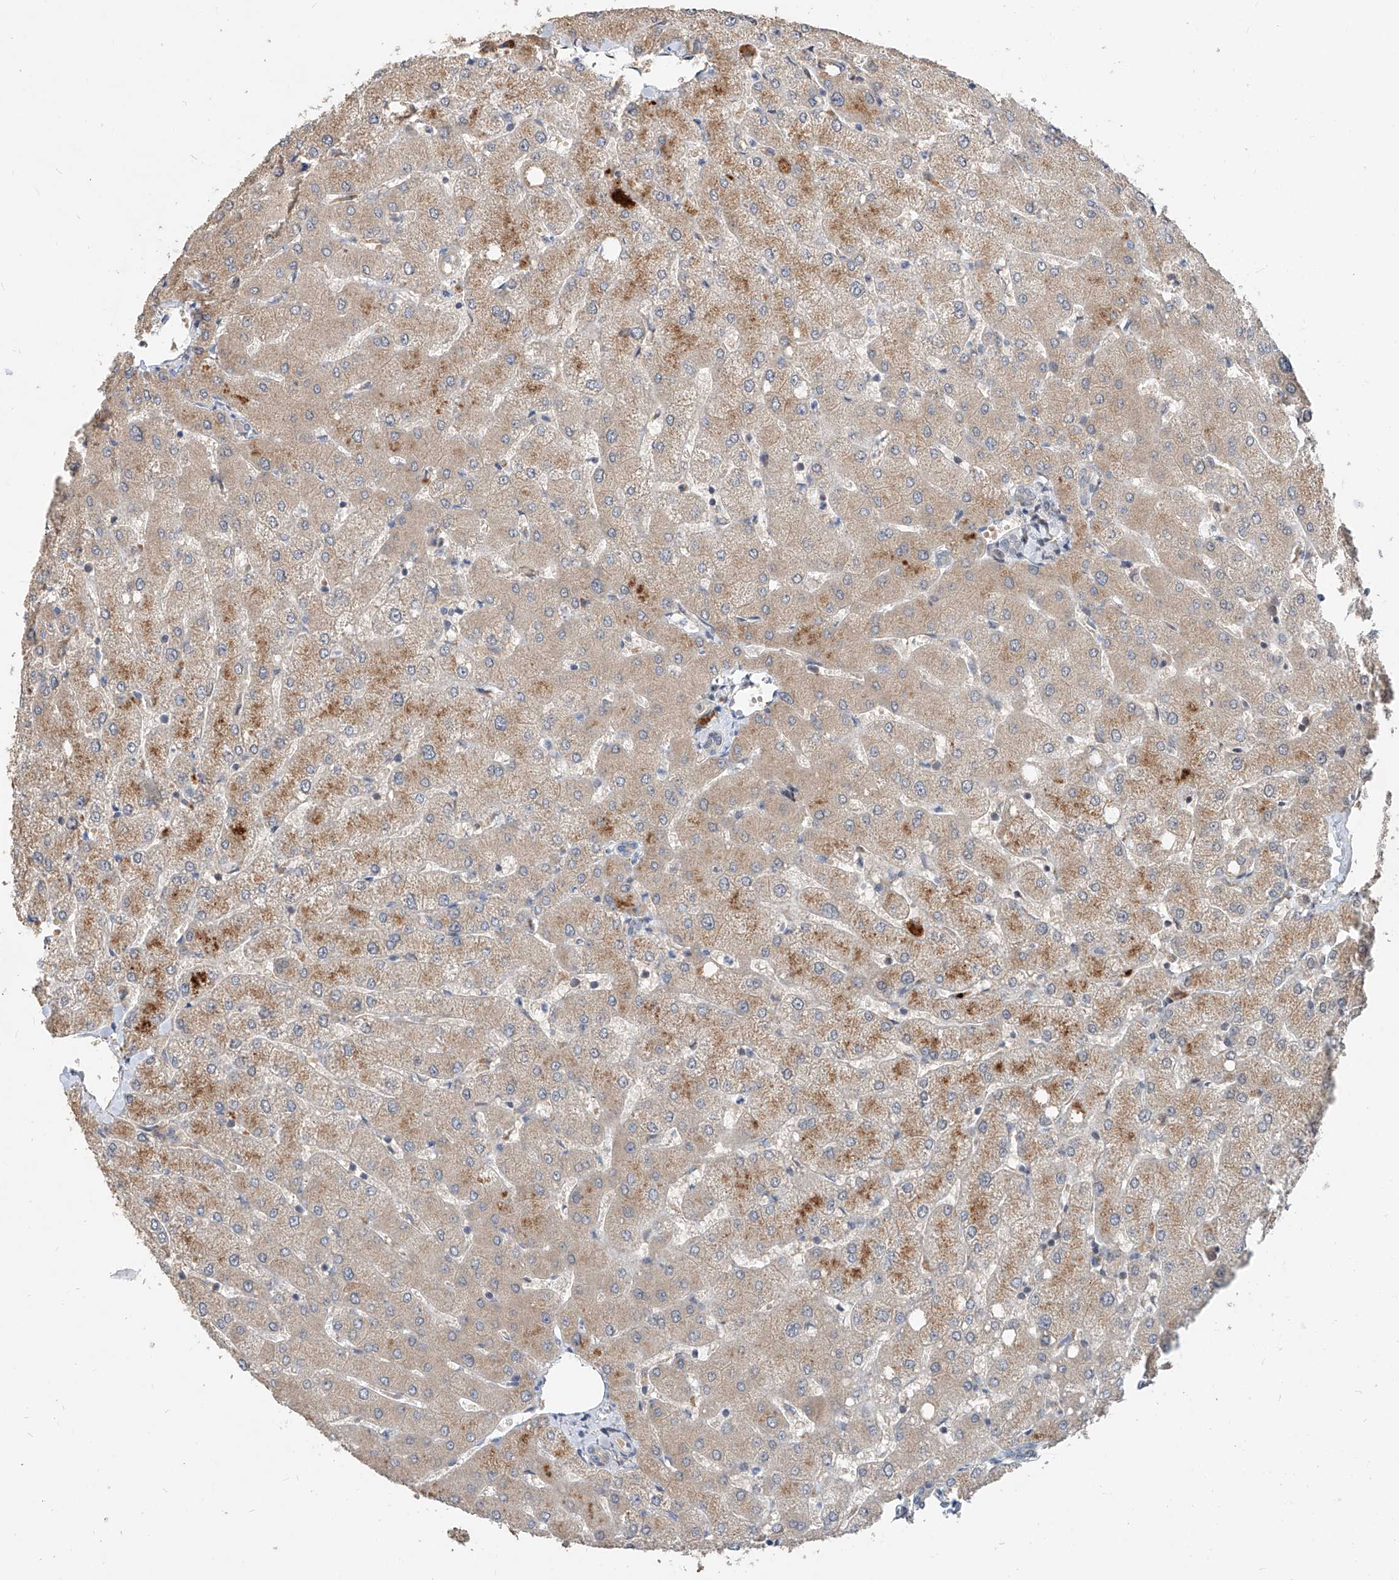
{"staining": {"intensity": "negative", "quantity": "none", "location": "none"}, "tissue": "liver", "cell_type": "Cholangiocytes", "image_type": "normal", "snomed": [{"axis": "morphology", "description": "Normal tissue, NOS"}, {"axis": "topography", "description": "Liver"}], "caption": "DAB immunohistochemical staining of normal human liver displays no significant expression in cholangiocytes.", "gene": "CARMIL3", "patient": {"sex": "female", "age": 54}}